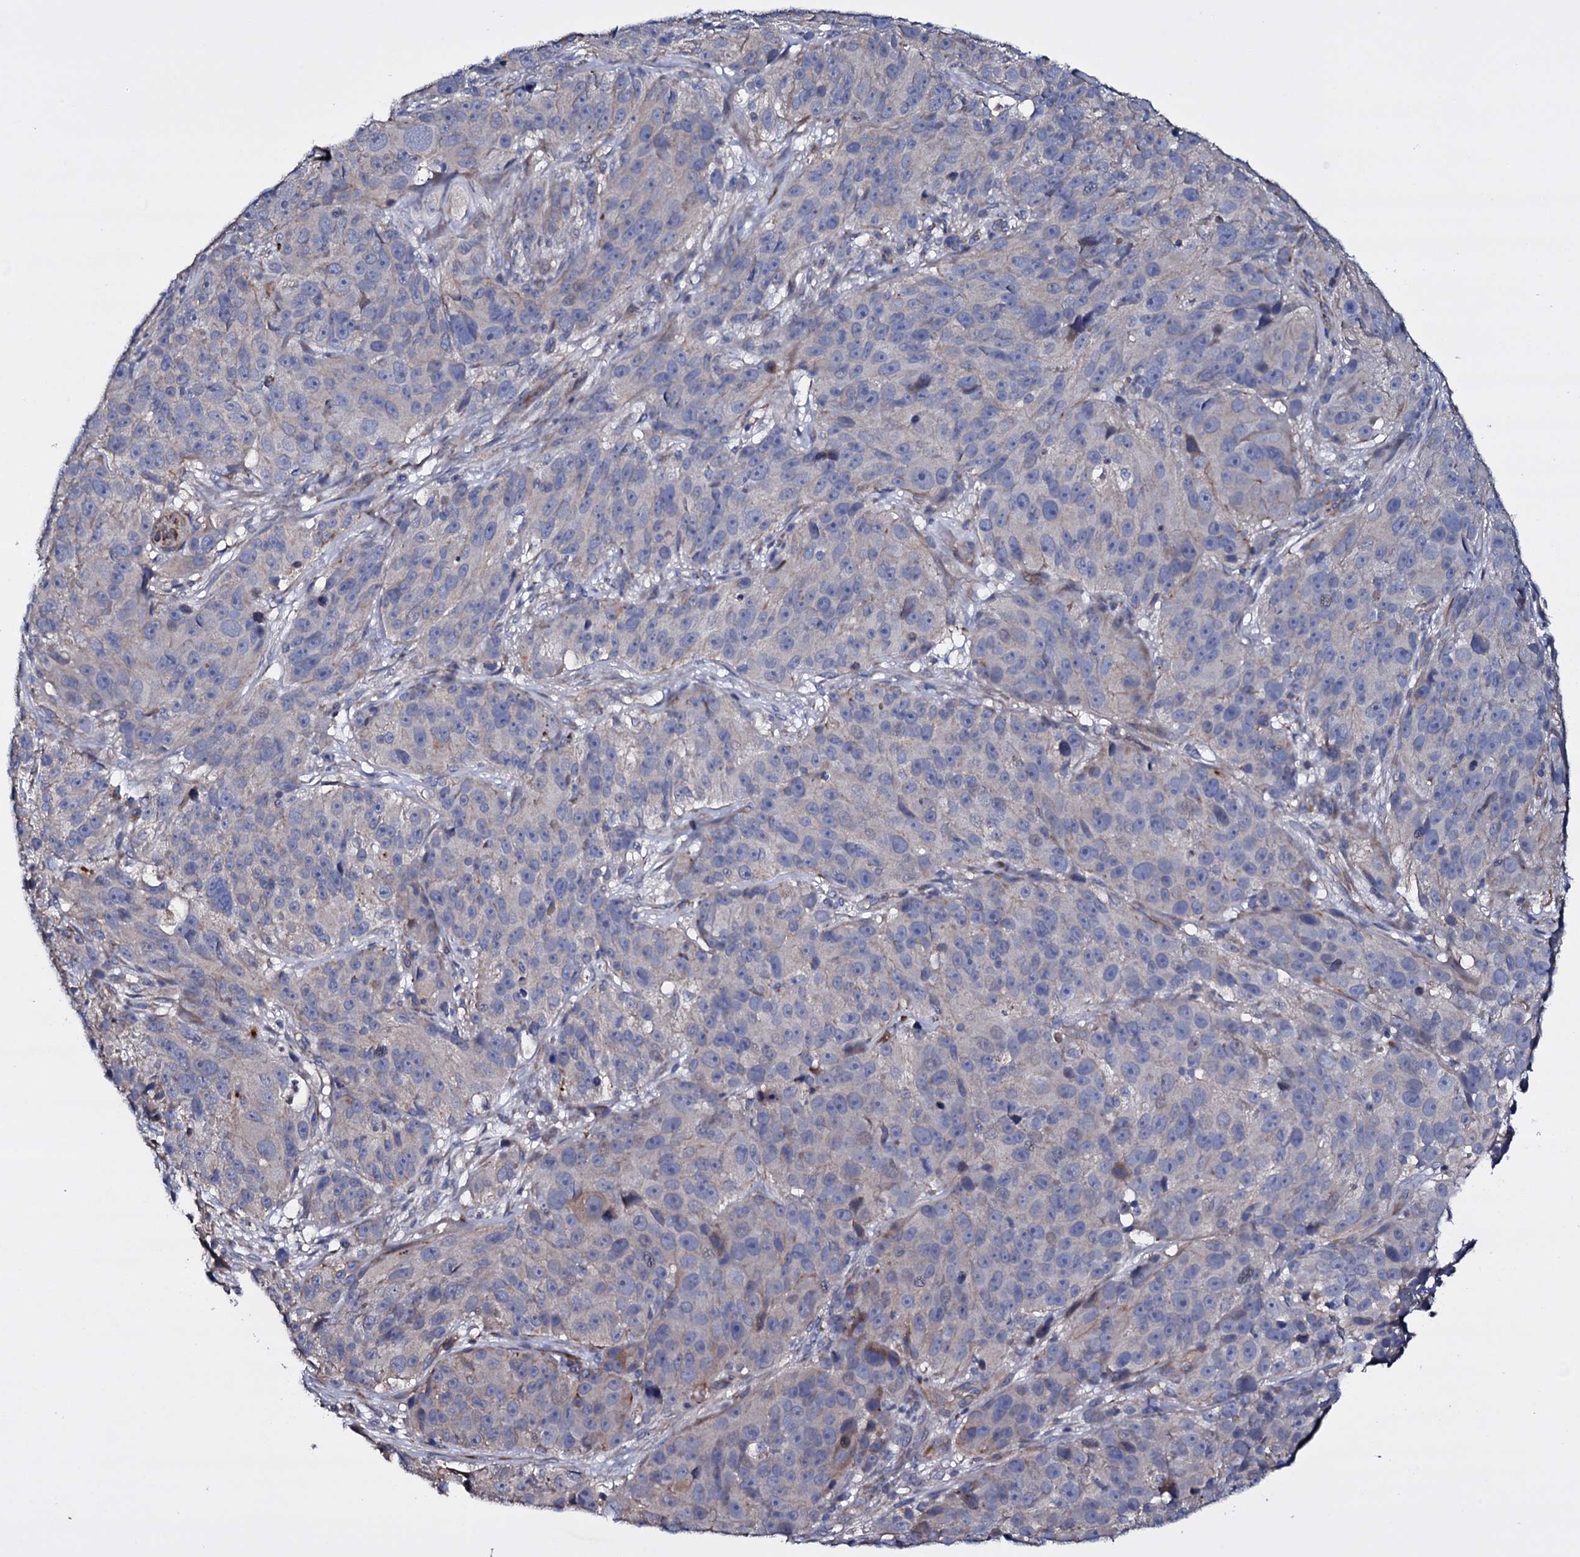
{"staining": {"intensity": "negative", "quantity": "none", "location": "none"}, "tissue": "melanoma", "cell_type": "Tumor cells", "image_type": "cancer", "snomed": [{"axis": "morphology", "description": "Malignant melanoma, NOS"}, {"axis": "topography", "description": "Skin"}], "caption": "IHC of melanoma shows no expression in tumor cells. The staining was performed using DAB to visualize the protein expression in brown, while the nuclei were stained in blue with hematoxylin (Magnification: 20x).", "gene": "BCL2L14", "patient": {"sex": "male", "age": 84}}